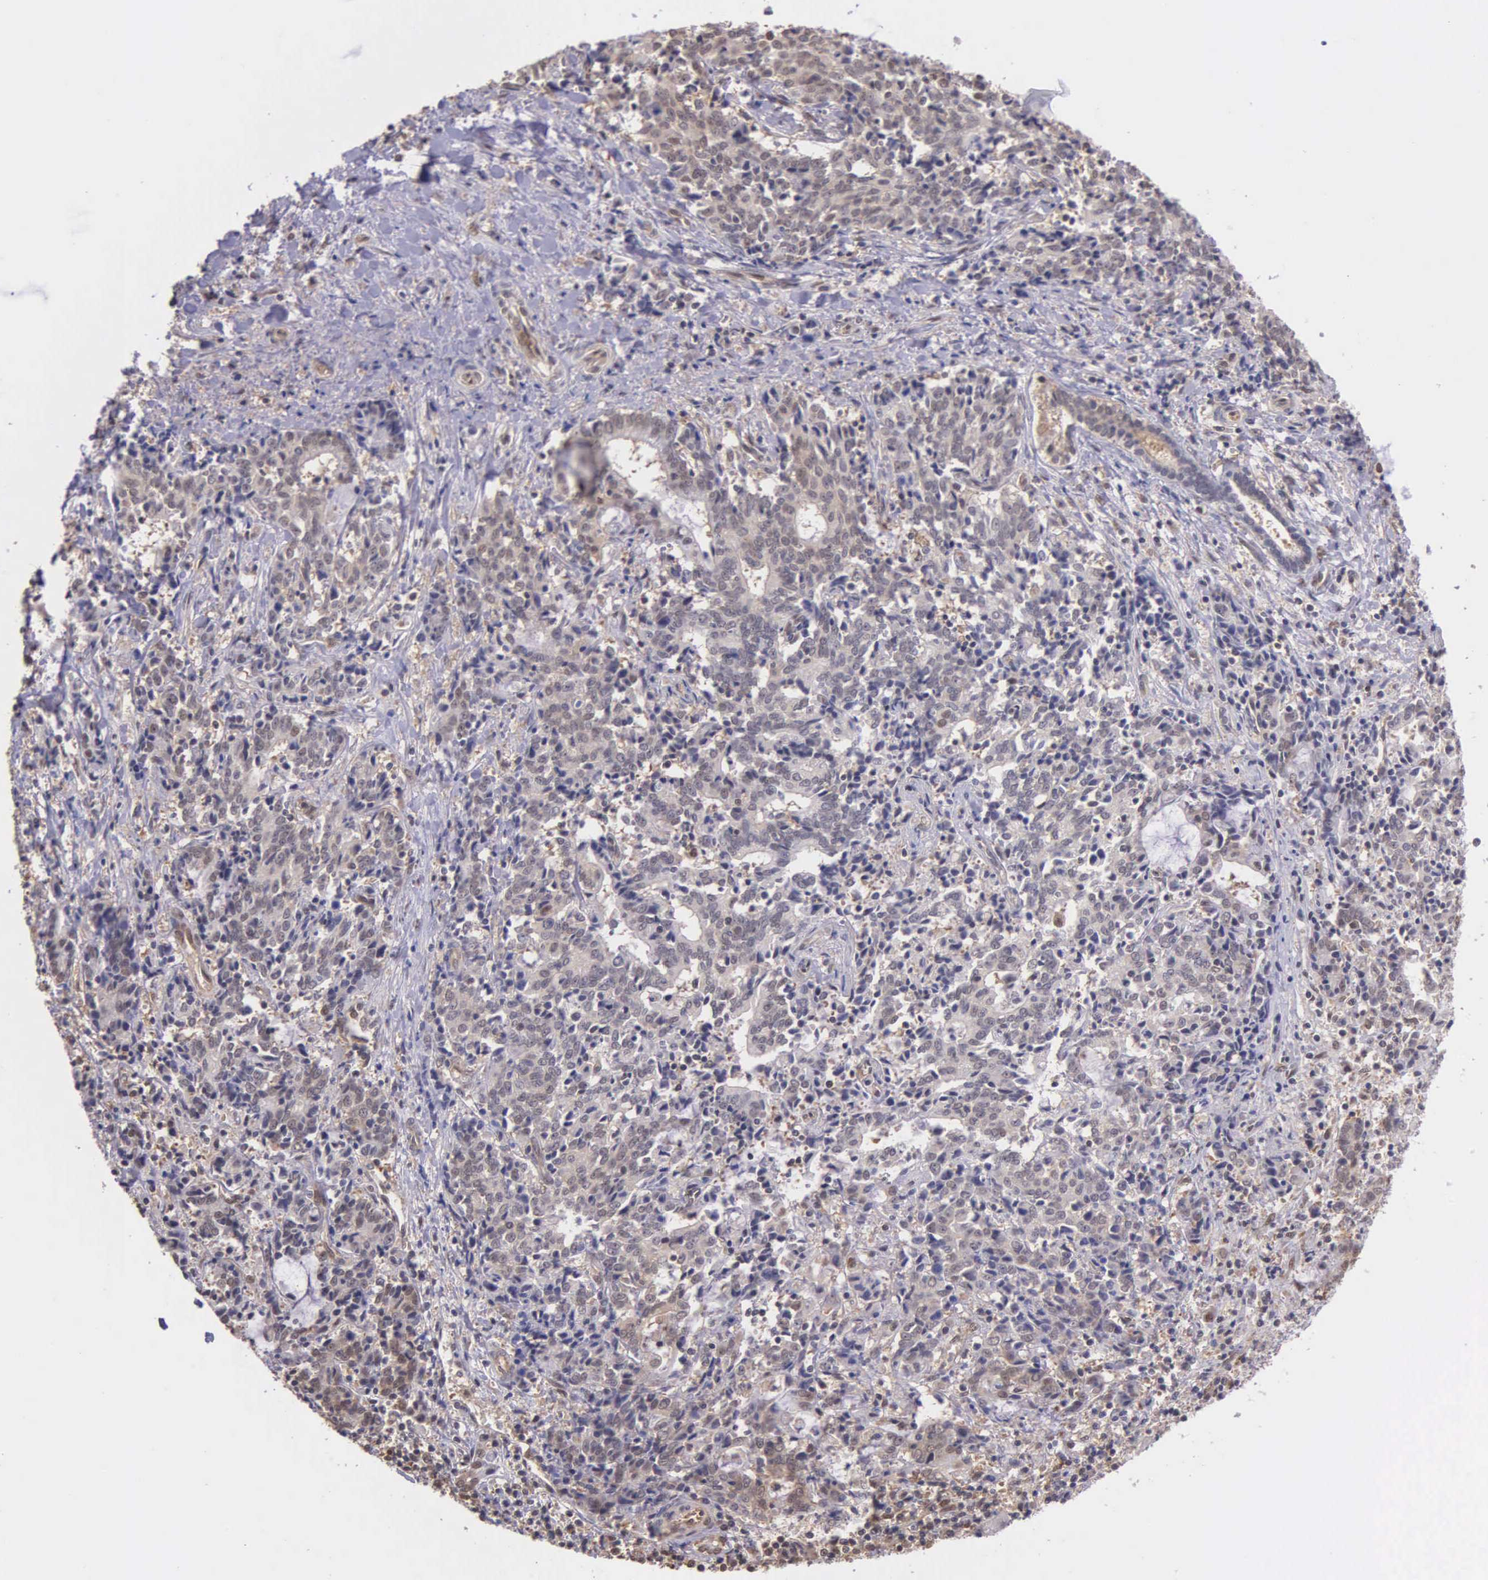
{"staining": {"intensity": "weak", "quantity": "25%-75%", "location": "cytoplasmic/membranous,nuclear"}, "tissue": "liver cancer", "cell_type": "Tumor cells", "image_type": "cancer", "snomed": [{"axis": "morphology", "description": "Cholangiocarcinoma"}, {"axis": "topography", "description": "Liver"}], "caption": "Tumor cells display low levels of weak cytoplasmic/membranous and nuclear staining in approximately 25%-75% of cells in liver cholangiocarcinoma. (DAB (3,3'-diaminobenzidine) = brown stain, brightfield microscopy at high magnification).", "gene": "PSMC1", "patient": {"sex": "male", "age": 57}}